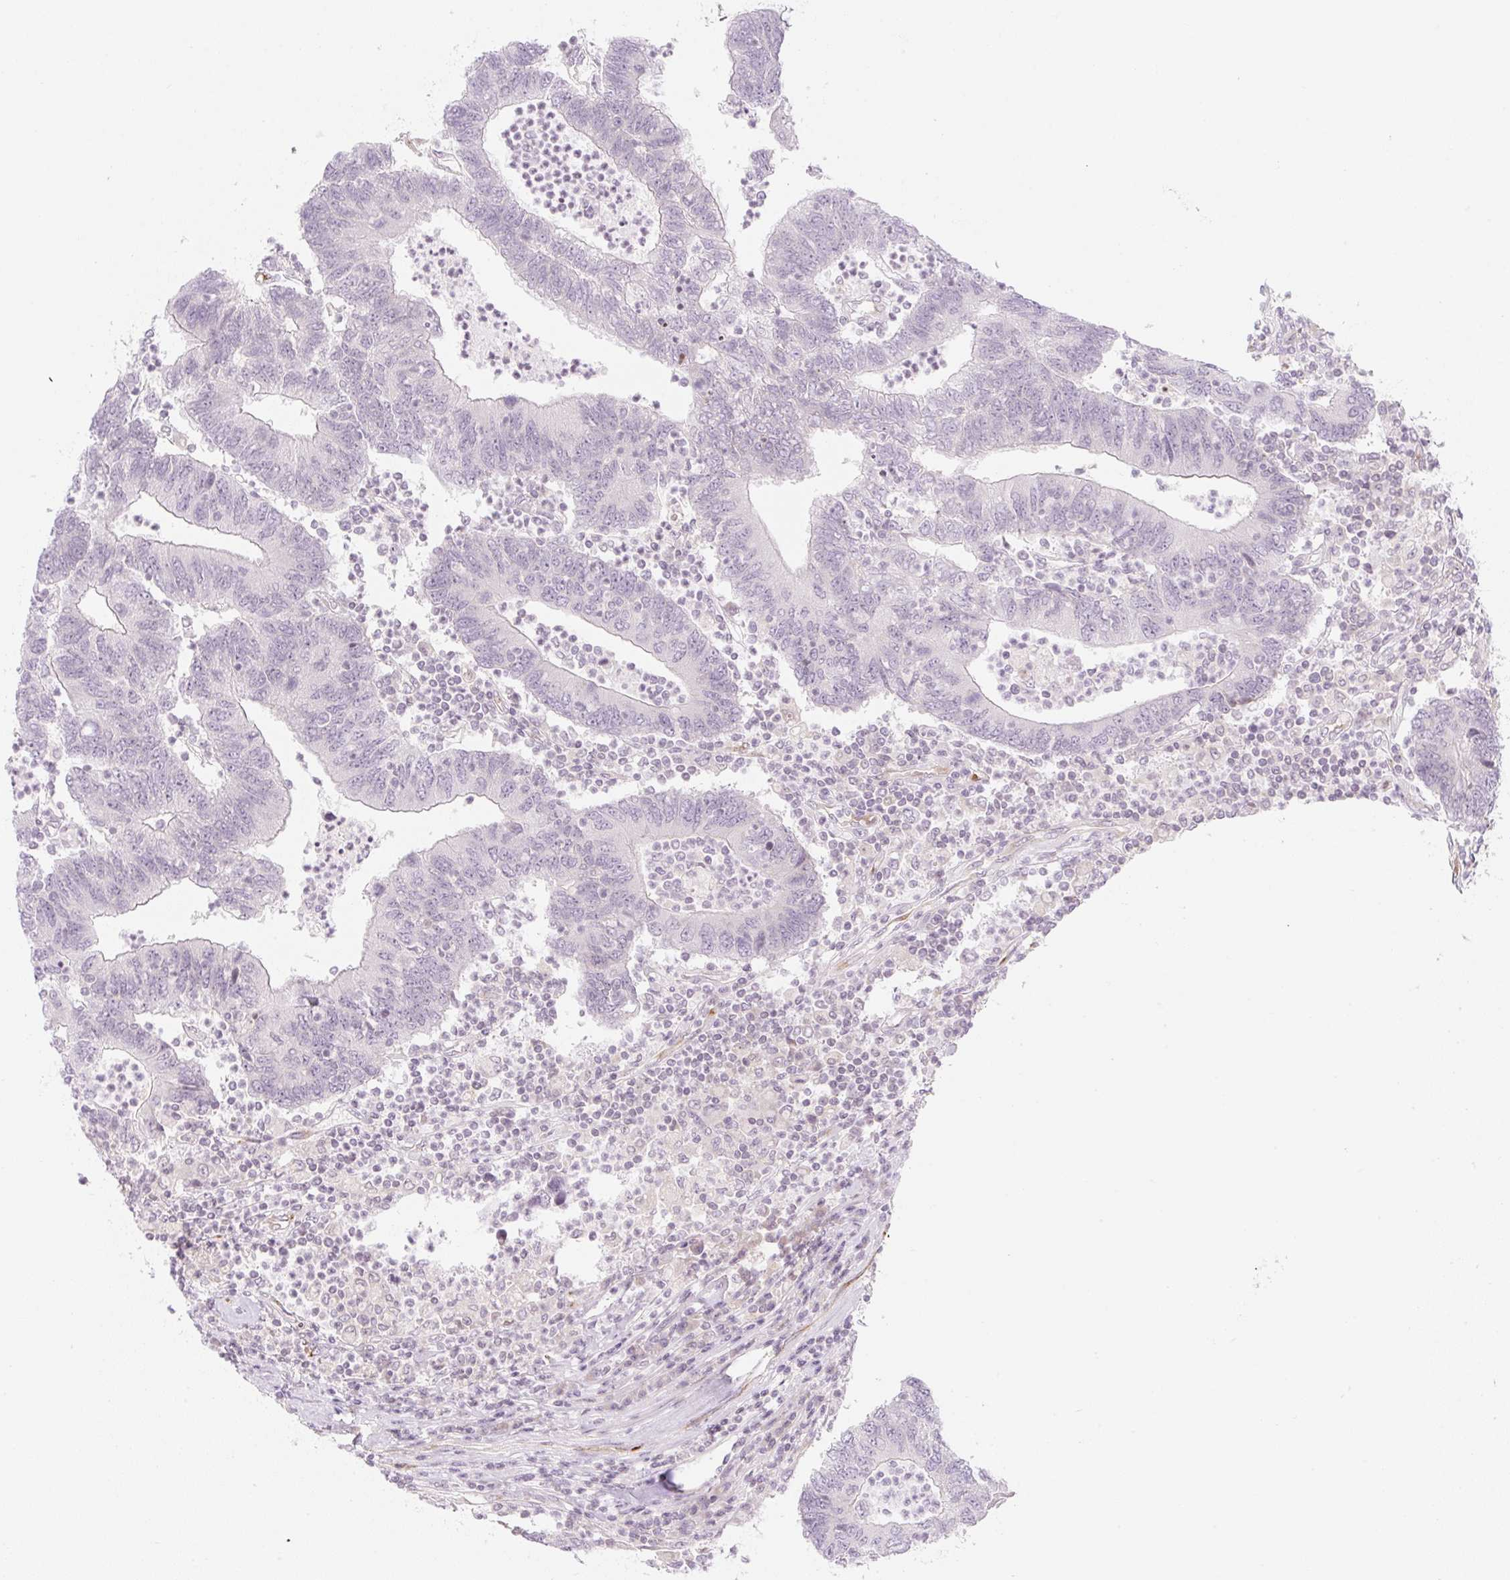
{"staining": {"intensity": "negative", "quantity": "none", "location": "none"}, "tissue": "colorectal cancer", "cell_type": "Tumor cells", "image_type": "cancer", "snomed": [{"axis": "morphology", "description": "Adenocarcinoma, NOS"}, {"axis": "topography", "description": "Colon"}], "caption": "The immunohistochemistry photomicrograph has no significant expression in tumor cells of colorectal cancer tissue.", "gene": "CASKIN1", "patient": {"sex": "female", "age": 48}}